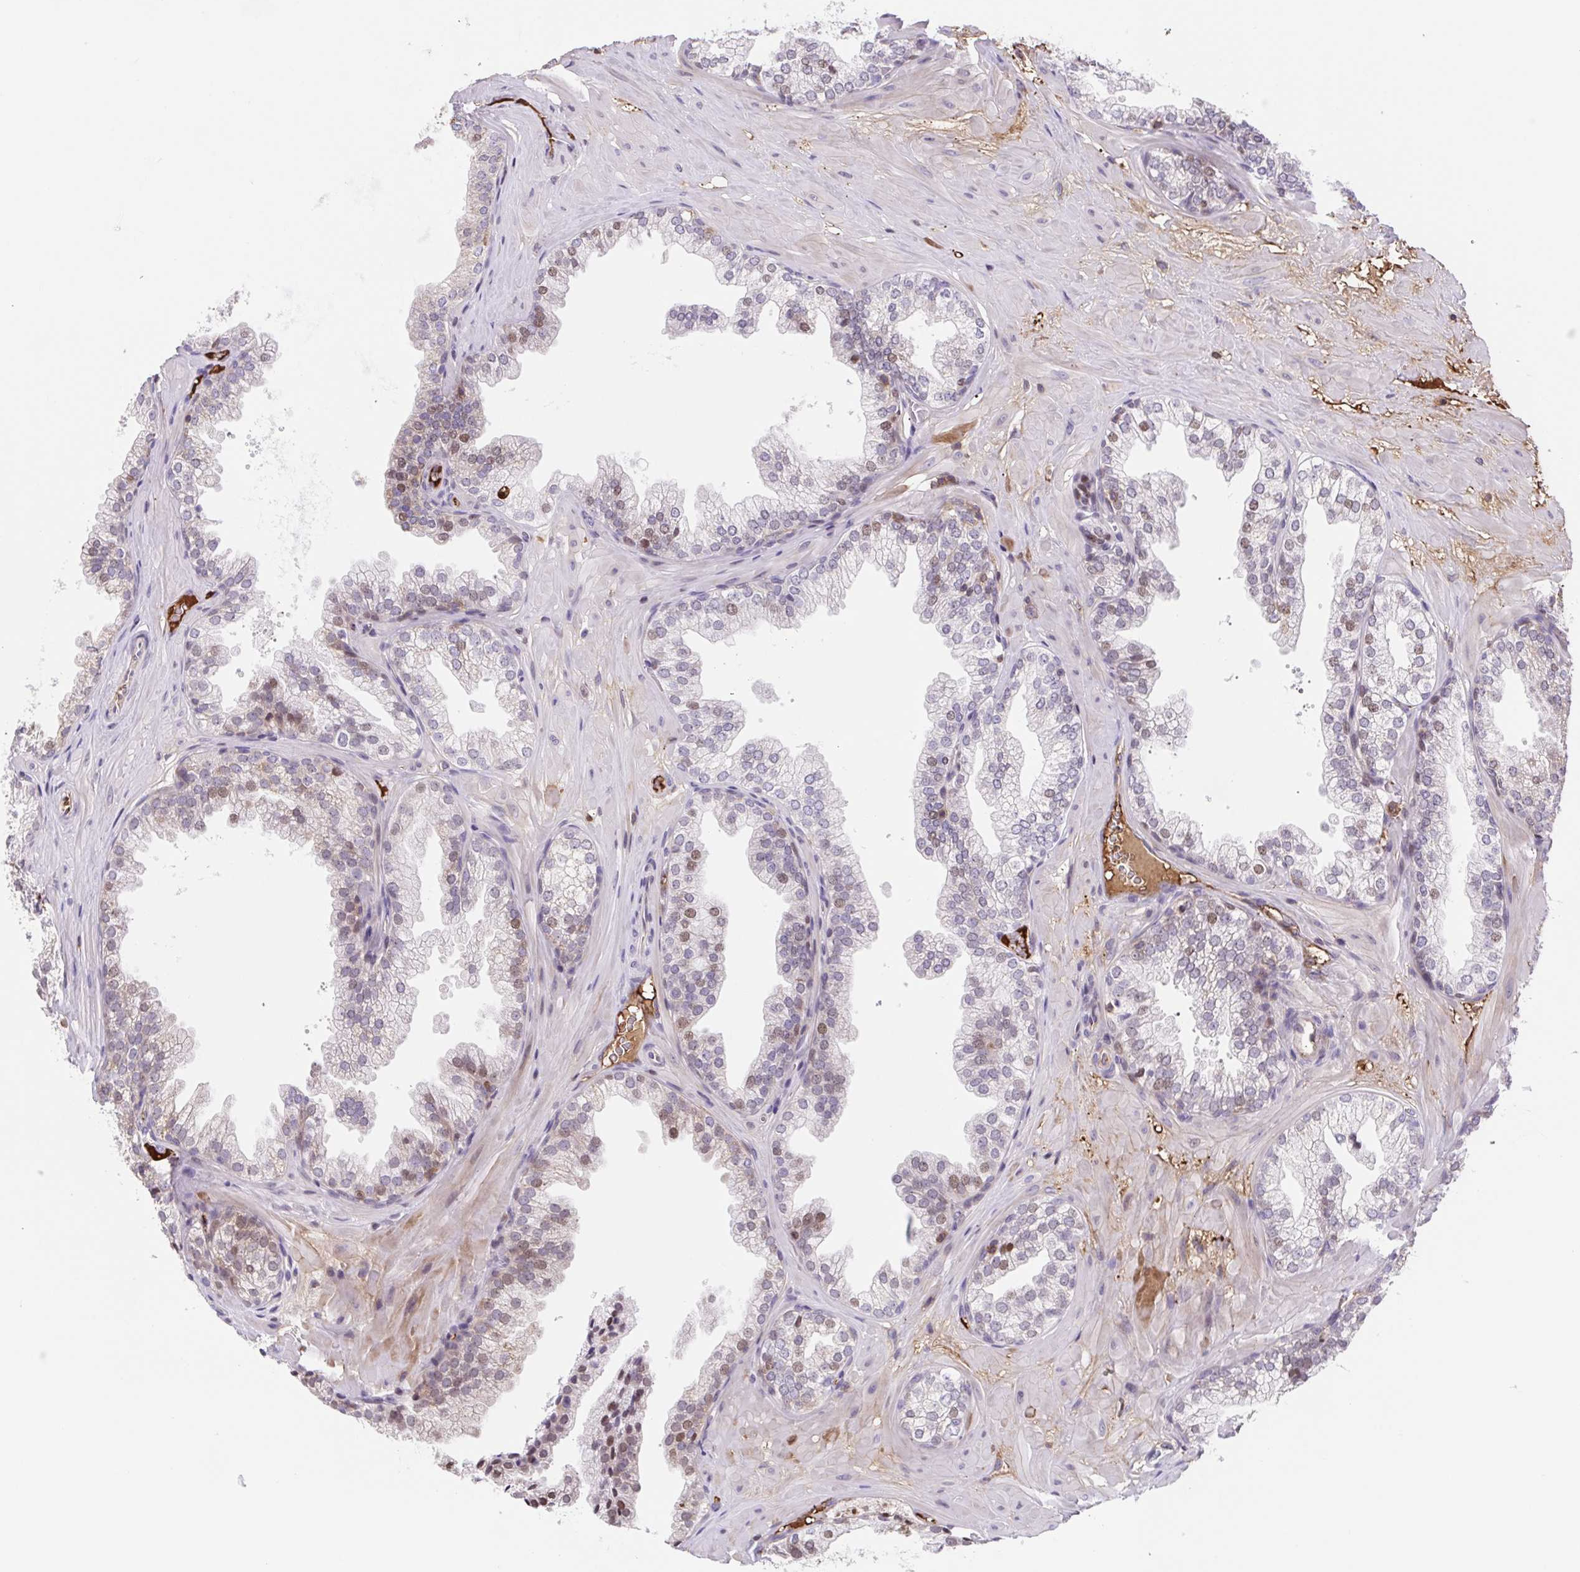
{"staining": {"intensity": "weak", "quantity": "<25%", "location": "cytoplasmic/membranous,nuclear"}, "tissue": "prostate", "cell_type": "Glandular cells", "image_type": "normal", "snomed": [{"axis": "morphology", "description": "Normal tissue, NOS"}, {"axis": "topography", "description": "Prostate"}], "caption": "Immunohistochemistry (IHC) histopathology image of normal prostate stained for a protein (brown), which displays no expression in glandular cells.", "gene": "TPRG1", "patient": {"sex": "male", "age": 37}}